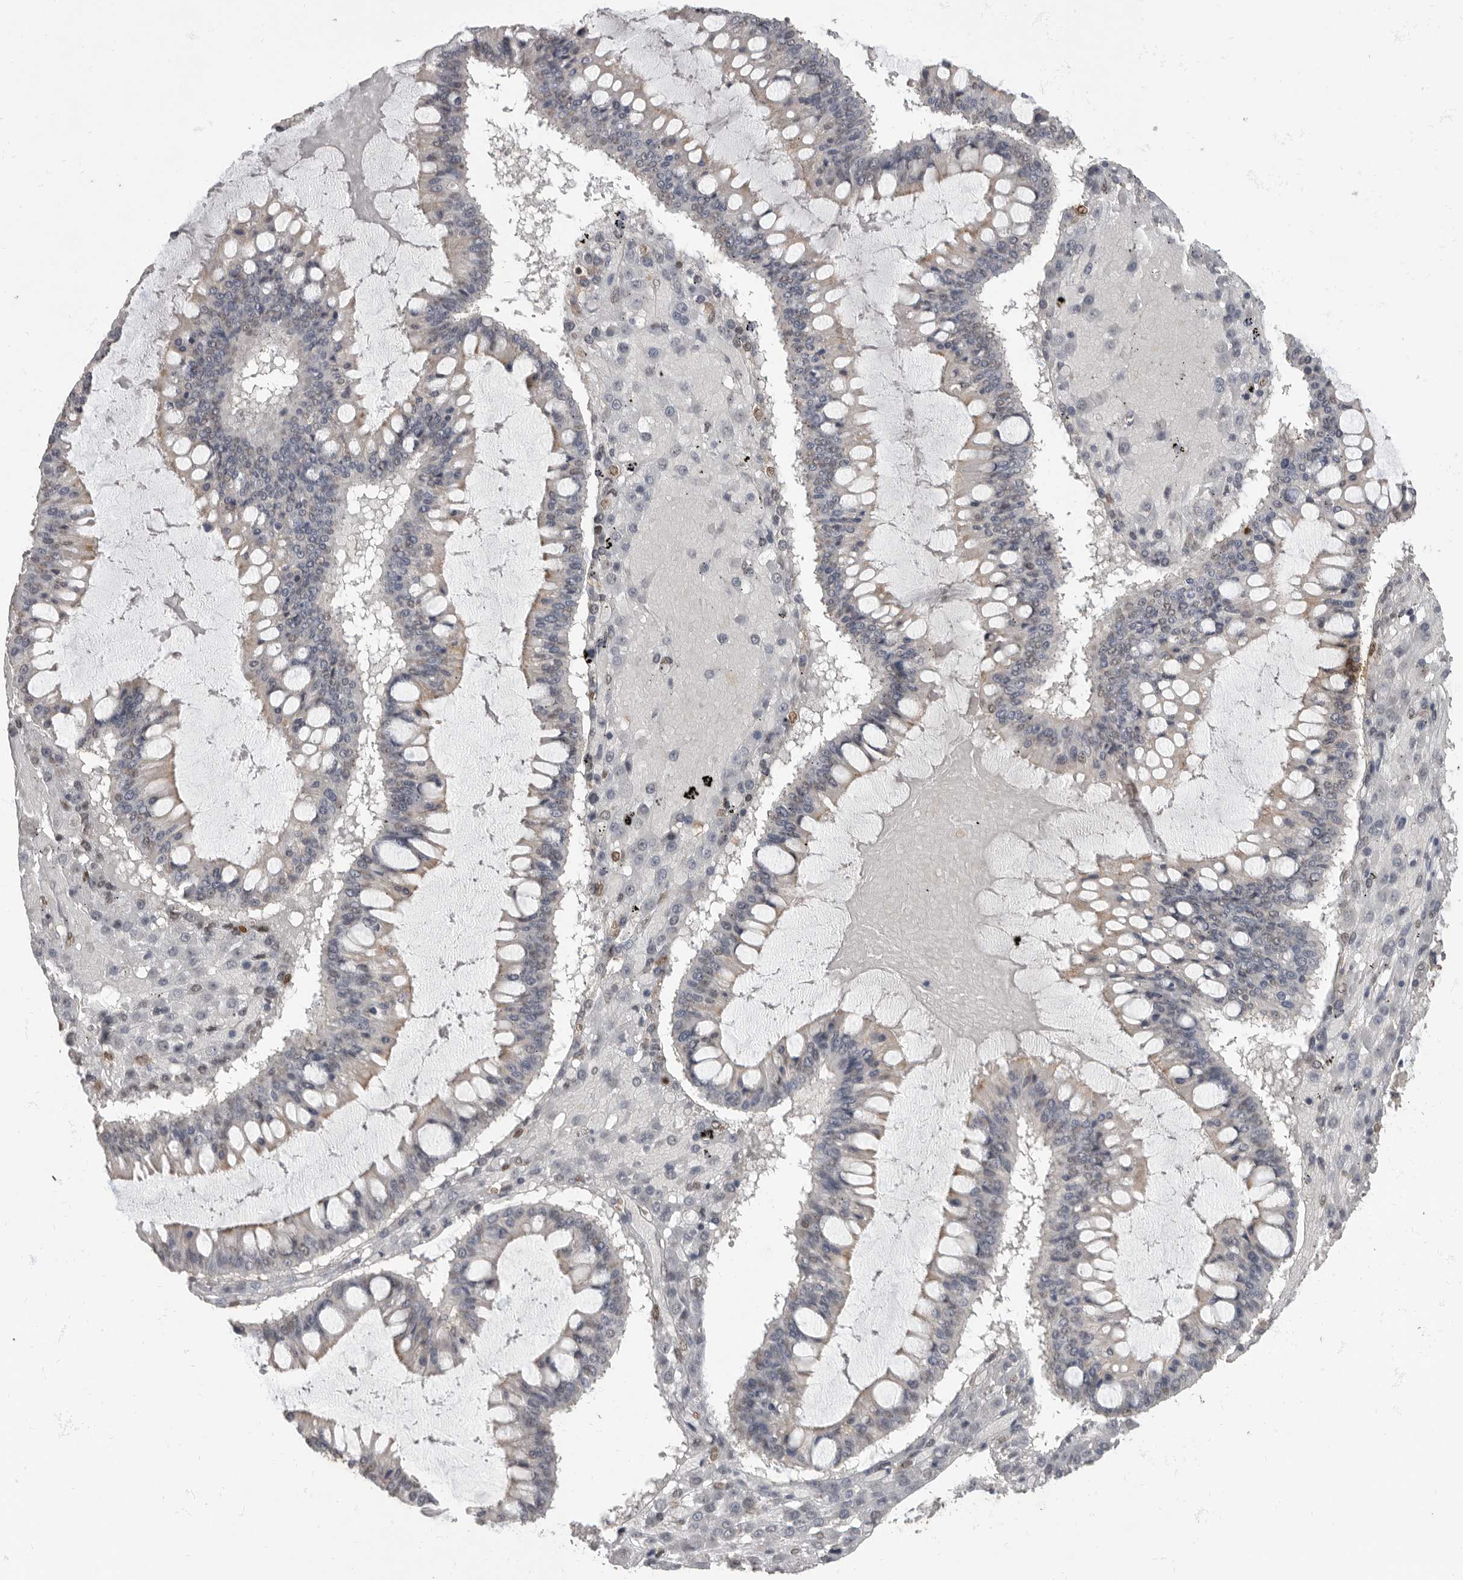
{"staining": {"intensity": "weak", "quantity": "<25%", "location": "cytoplasmic/membranous"}, "tissue": "ovarian cancer", "cell_type": "Tumor cells", "image_type": "cancer", "snomed": [{"axis": "morphology", "description": "Cystadenocarcinoma, mucinous, NOS"}, {"axis": "topography", "description": "Ovary"}], "caption": "Immunohistochemistry of ovarian mucinous cystadenocarcinoma reveals no expression in tumor cells.", "gene": "NBL1", "patient": {"sex": "female", "age": 73}}